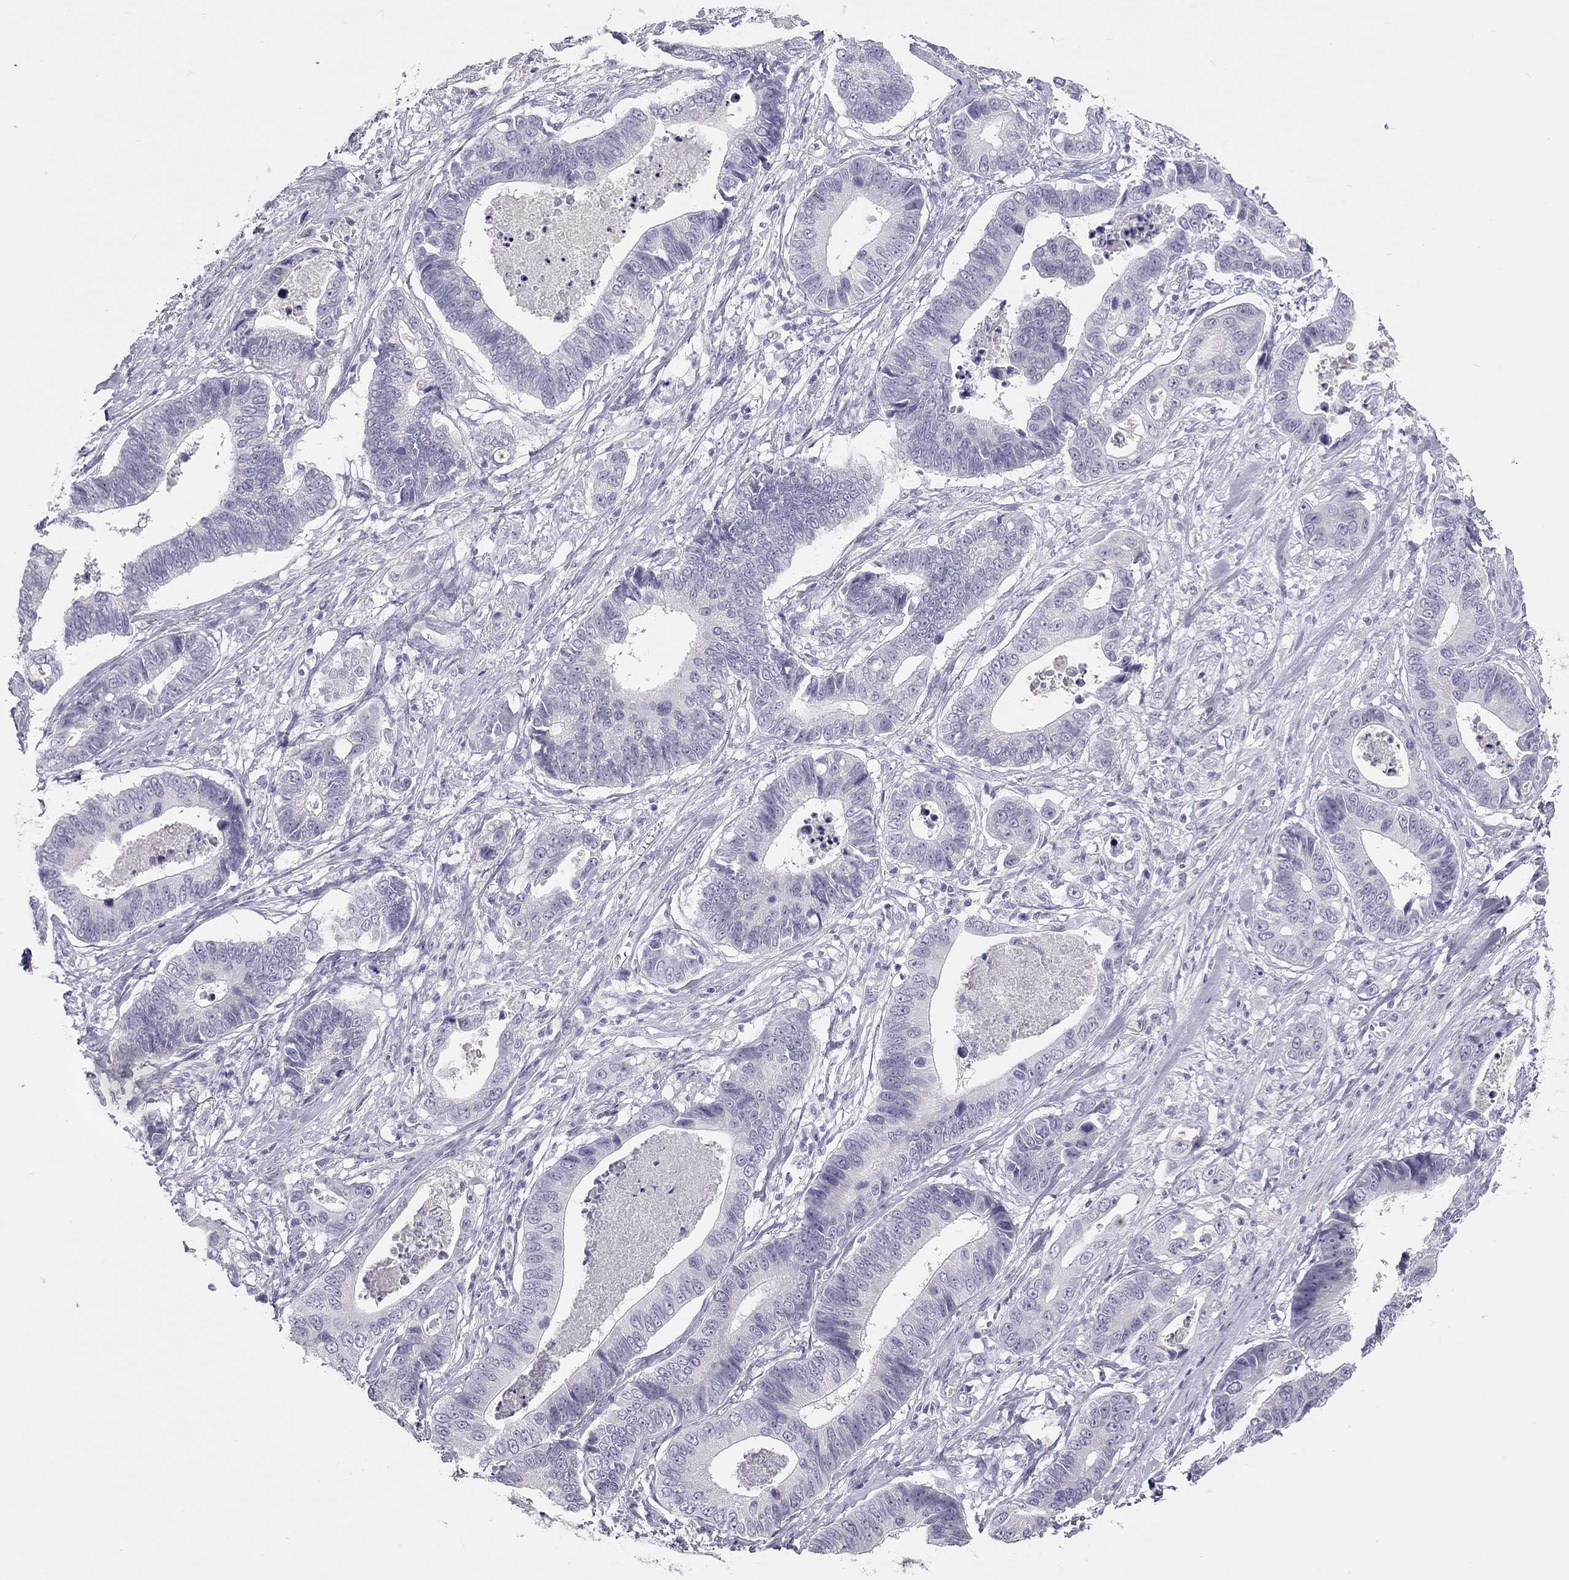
{"staining": {"intensity": "negative", "quantity": "none", "location": "none"}, "tissue": "stomach cancer", "cell_type": "Tumor cells", "image_type": "cancer", "snomed": [{"axis": "morphology", "description": "Adenocarcinoma, NOS"}, {"axis": "topography", "description": "Stomach"}], "caption": "Tumor cells show no significant expression in stomach cancer (adenocarcinoma).", "gene": "SPATA12", "patient": {"sex": "male", "age": 84}}